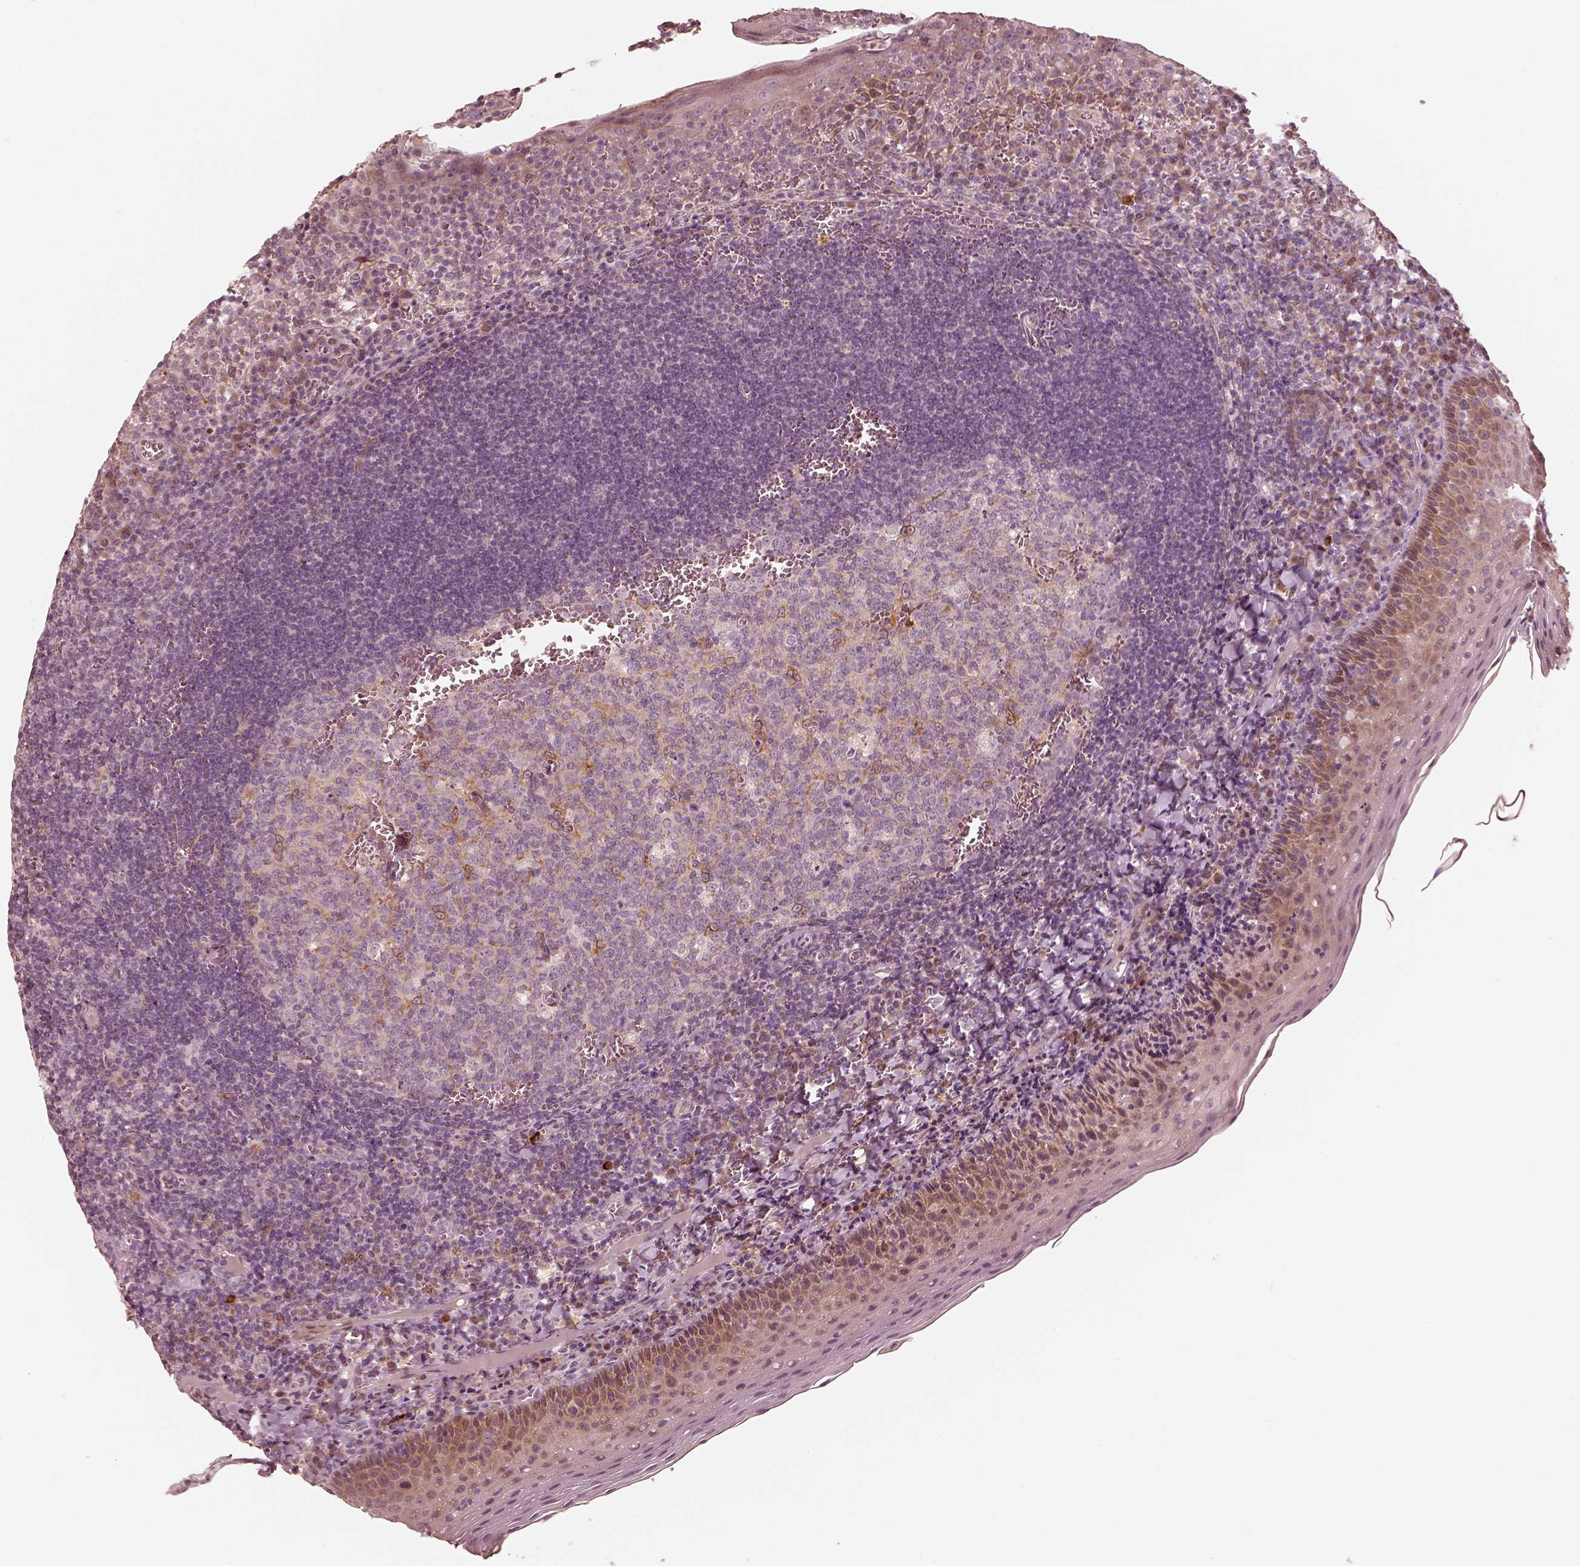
{"staining": {"intensity": "strong", "quantity": "<25%", "location": "cytoplasmic/membranous"}, "tissue": "tonsil", "cell_type": "Germinal center cells", "image_type": "normal", "snomed": [{"axis": "morphology", "description": "Normal tissue, NOS"}, {"axis": "morphology", "description": "Inflammation, NOS"}, {"axis": "topography", "description": "Tonsil"}], "caption": "Protein analysis of unremarkable tonsil reveals strong cytoplasmic/membranous staining in about <25% of germinal center cells.", "gene": "WLS", "patient": {"sex": "female", "age": 31}}